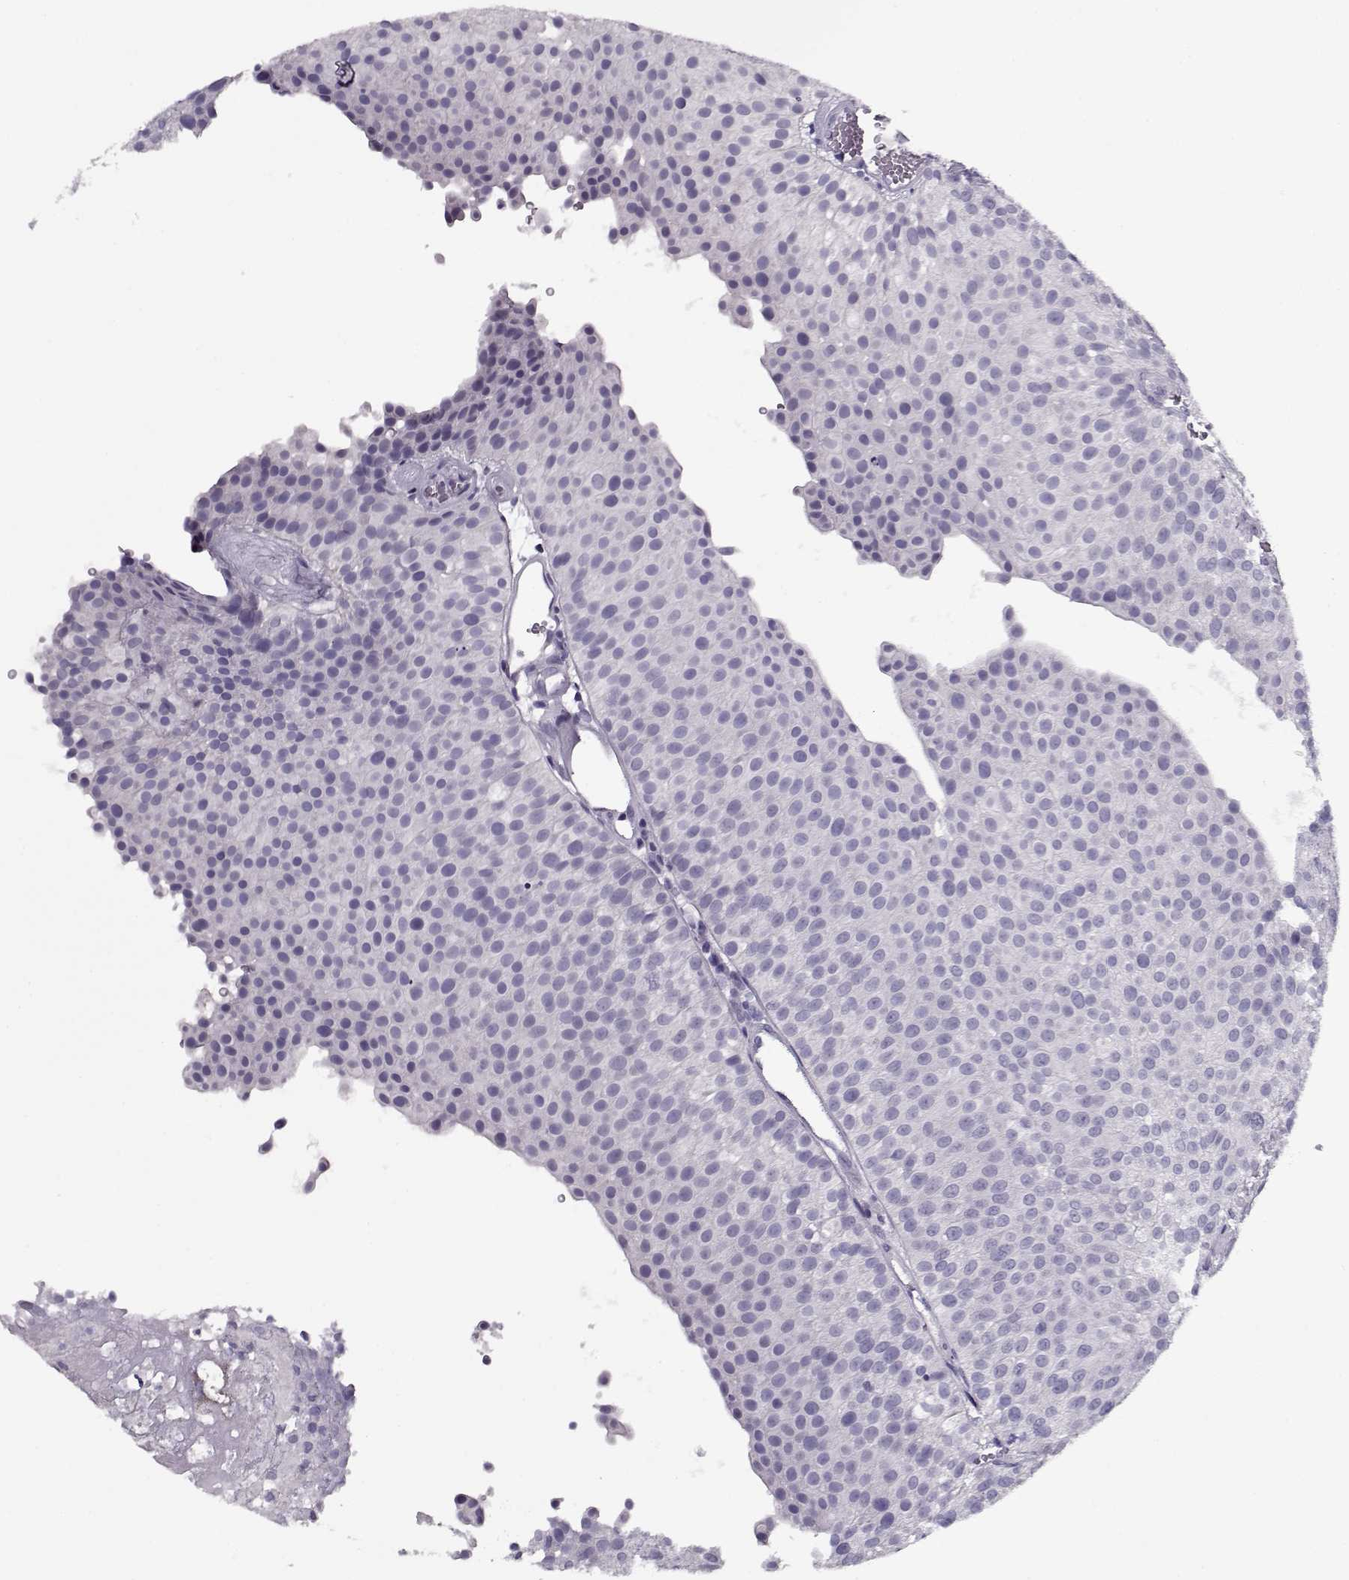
{"staining": {"intensity": "negative", "quantity": "none", "location": "none"}, "tissue": "urothelial cancer", "cell_type": "Tumor cells", "image_type": "cancer", "snomed": [{"axis": "morphology", "description": "Urothelial carcinoma, Low grade"}, {"axis": "topography", "description": "Urinary bladder"}], "caption": "Urothelial cancer stained for a protein using IHC exhibits no staining tumor cells.", "gene": "CIBAR1", "patient": {"sex": "female", "age": 87}}